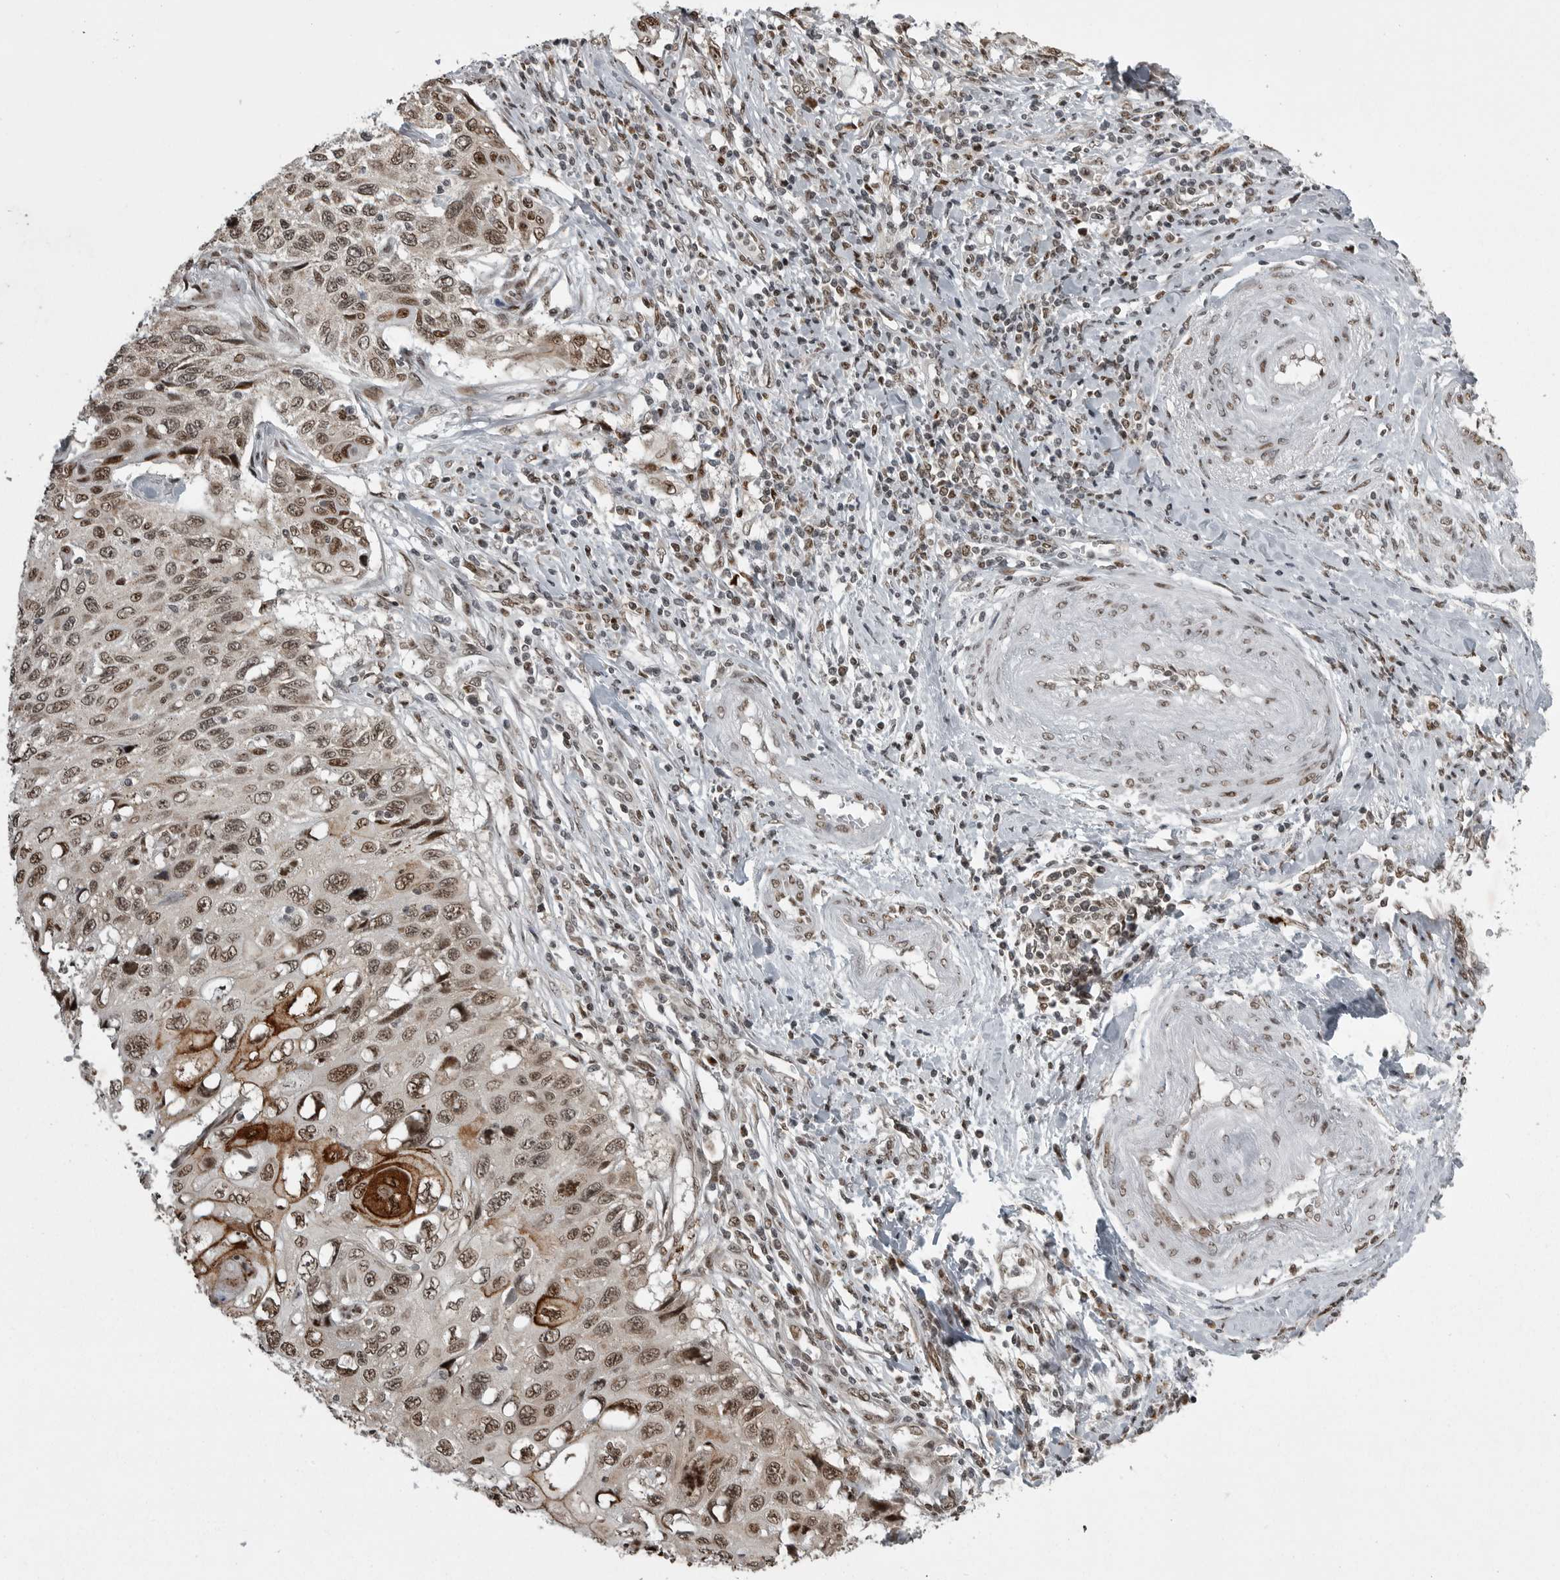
{"staining": {"intensity": "moderate", "quantity": ">75%", "location": "nuclear"}, "tissue": "cervical cancer", "cell_type": "Tumor cells", "image_type": "cancer", "snomed": [{"axis": "morphology", "description": "Squamous cell carcinoma, NOS"}, {"axis": "topography", "description": "Cervix"}], "caption": "The image shows staining of squamous cell carcinoma (cervical), revealing moderate nuclear protein positivity (brown color) within tumor cells.", "gene": "YAF2", "patient": {"sex": "female", "age": 70}}